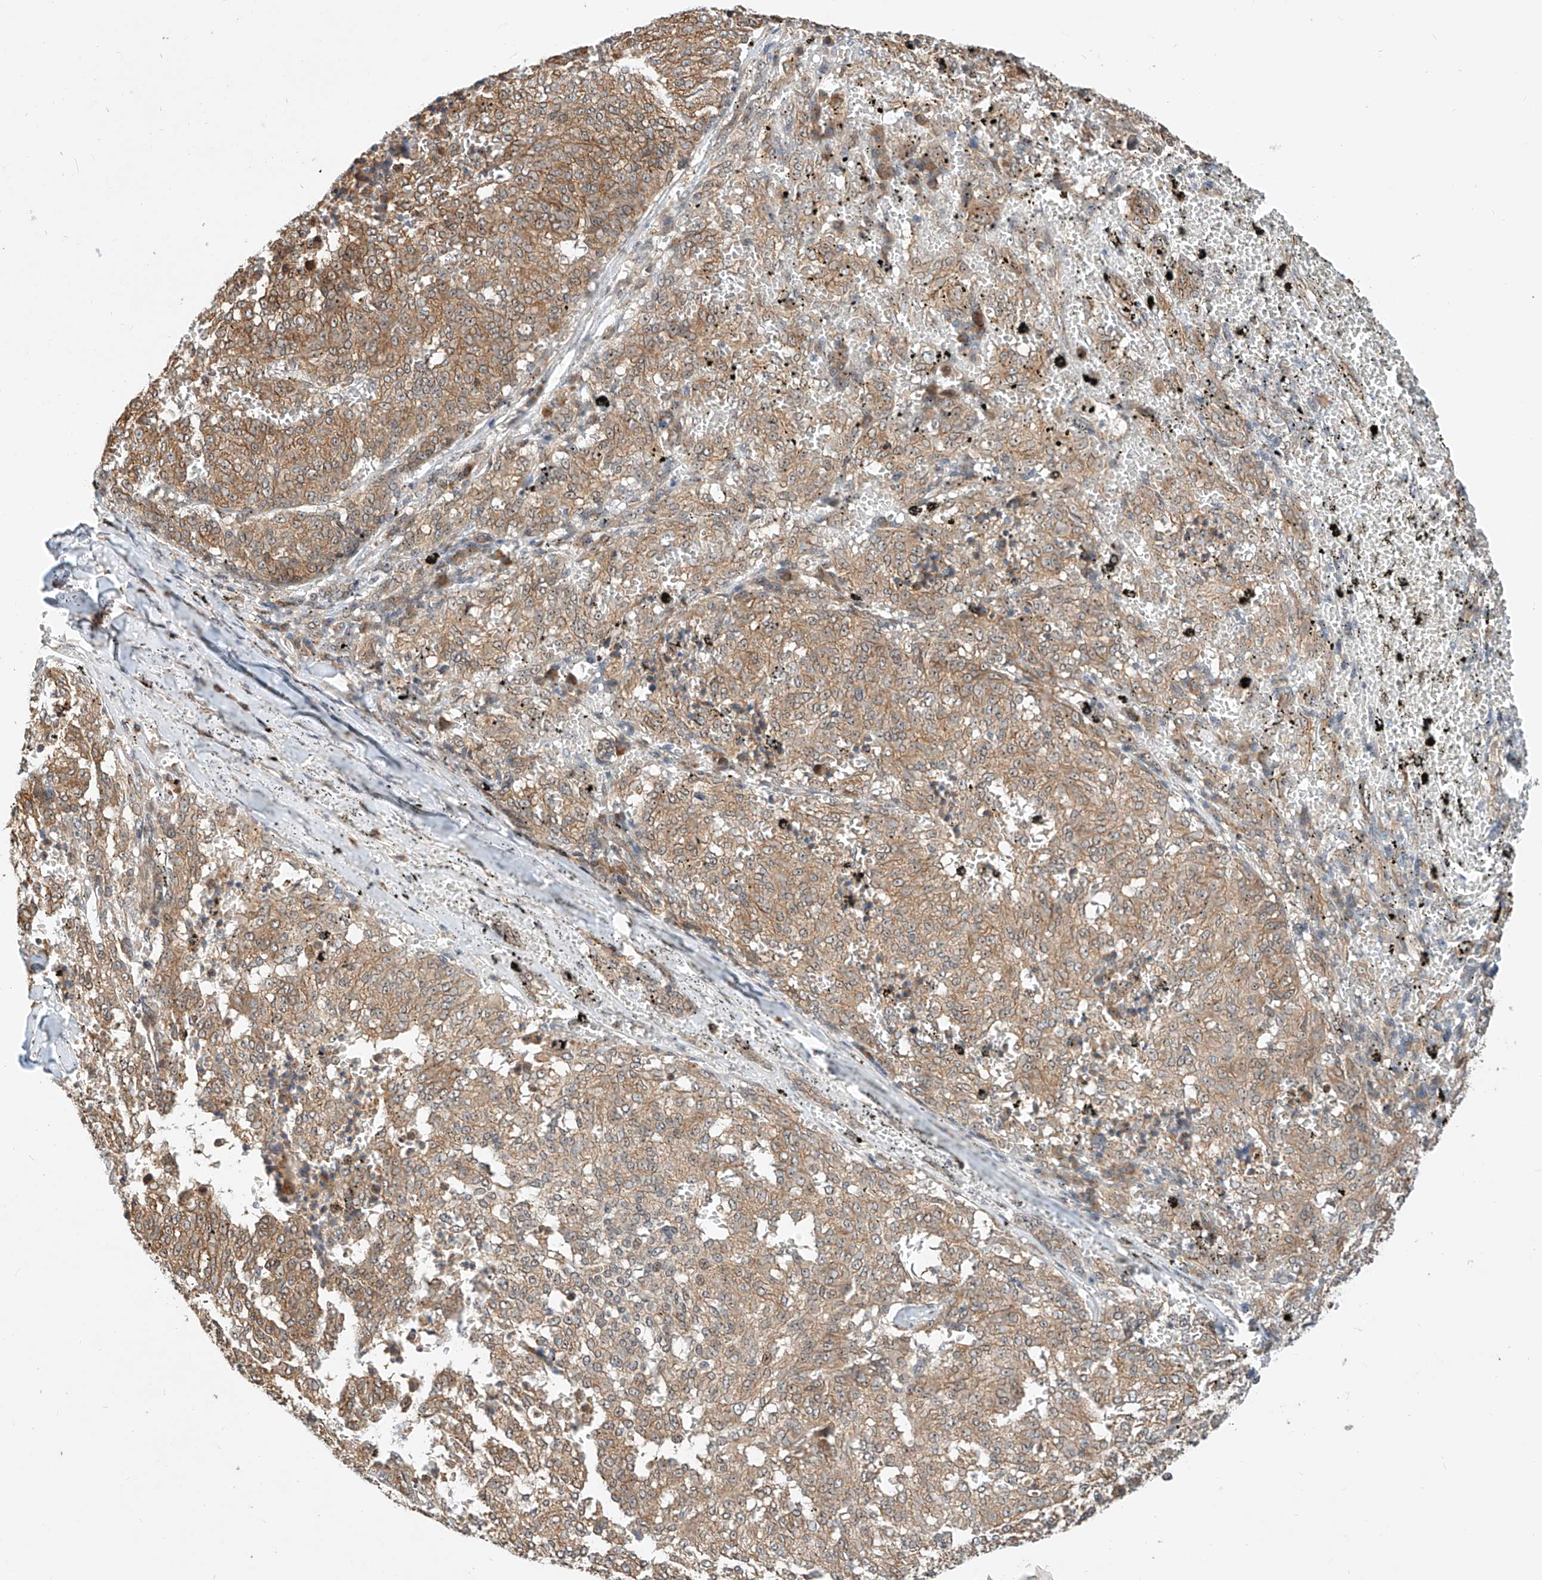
{"staining": {"intensity": "moderate", "quantity": ">75%", "location": "cytoplasmic/membranous,nuclear"}, "tissue": "melanoma", "cell_type": "Tumor cells", "image_type": "cancer", "snomed": [{"axis": "morphology", "description": "Malignant melanoma, NOS"}, {"axis": "topography", "description": "Skin"}], "caption": "A high-resolution micrograph shows IHC staining of malignant melanoma, which displays moderate cytoplasmic/membranous and nuclear positivity in approximately >75% of tumor cells.", "gene": "CPAMD8", "patient": {"sex": "female", "age": 72}}